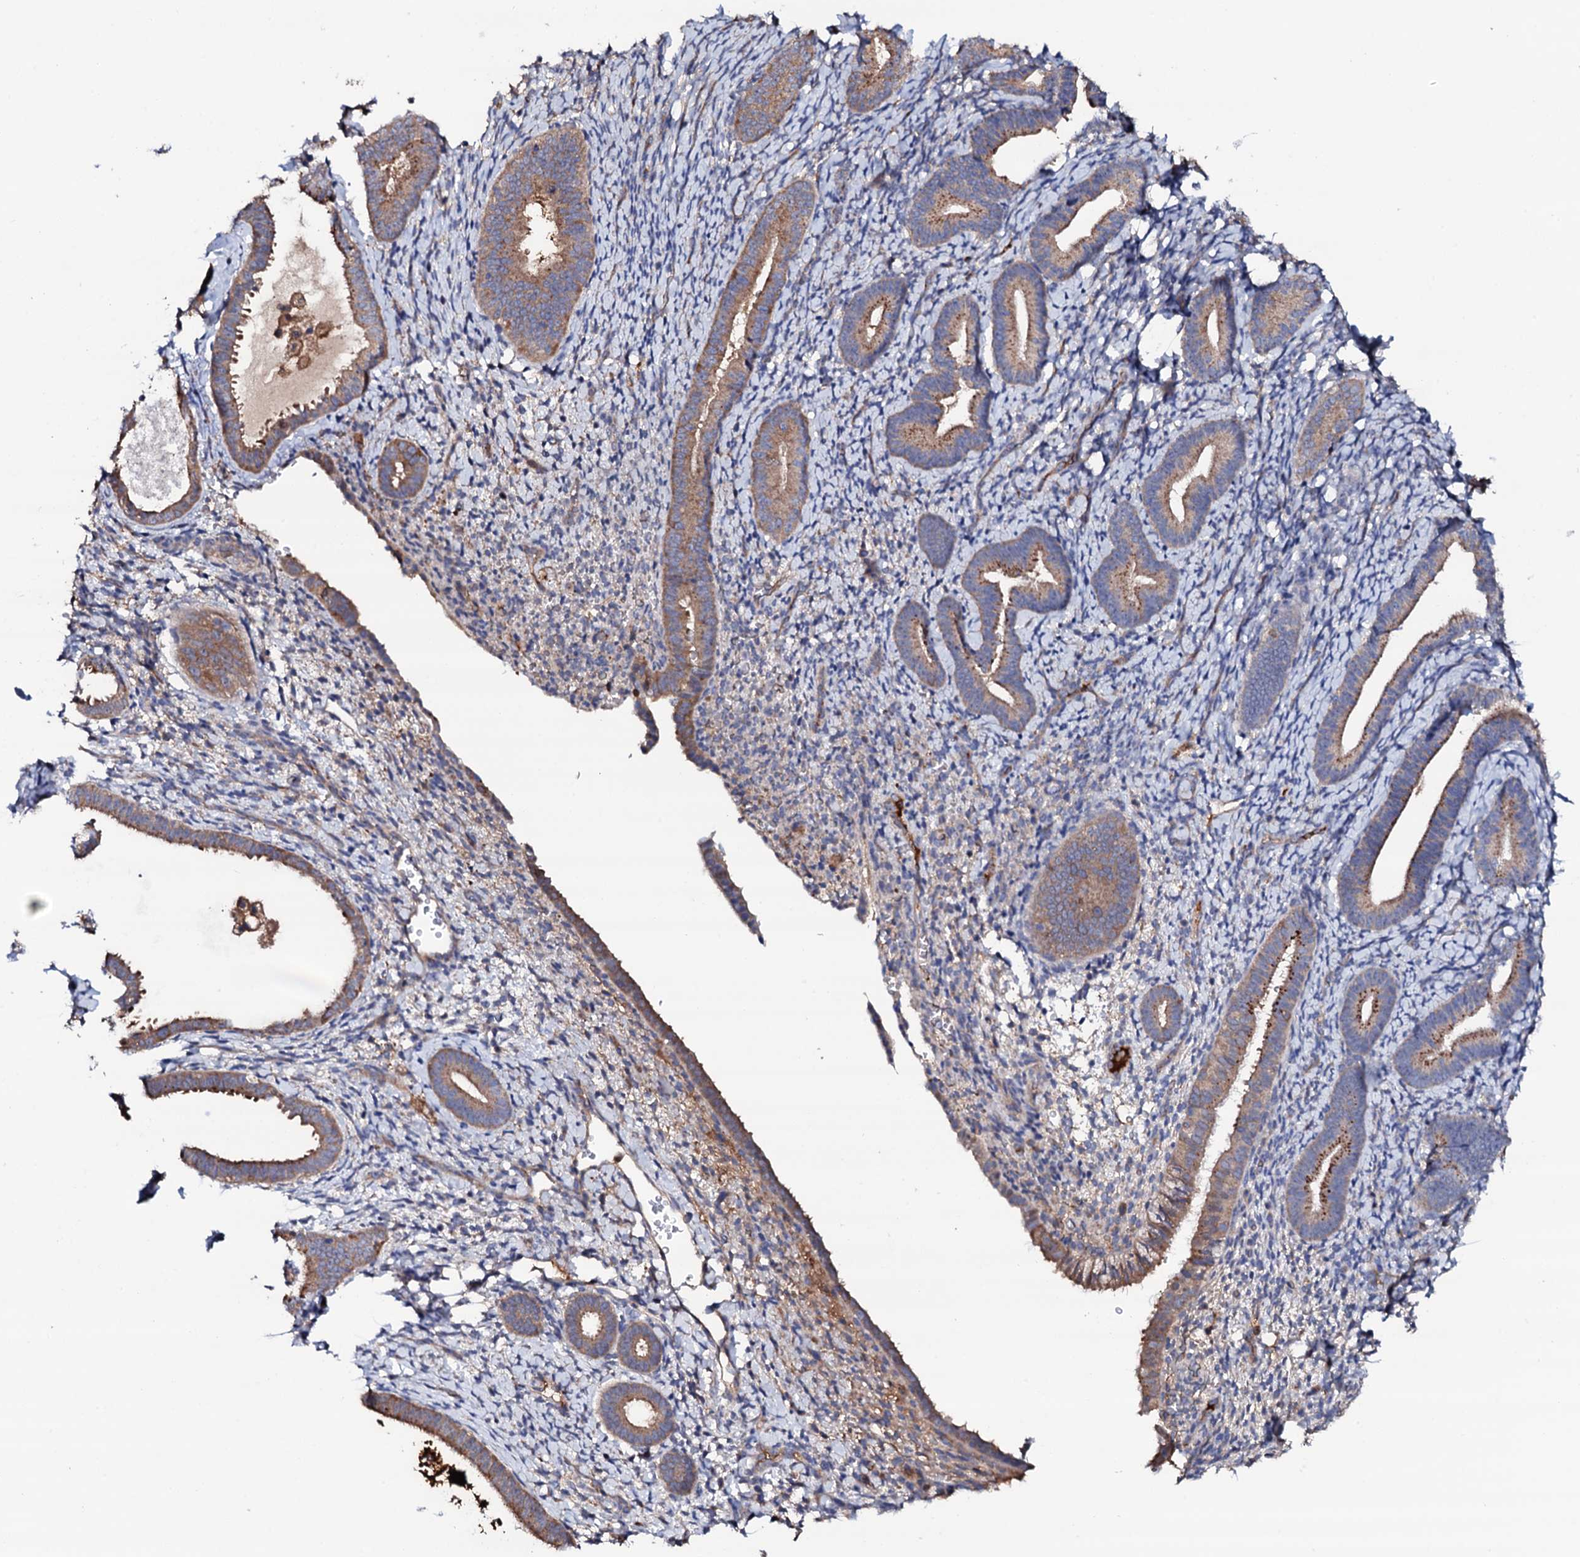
{"staining": {"intensity": "negative", "quantity": "none", "location": "none"}, "tissue": "endometrium", "cell_type": "Cells in endometrial stroma", "image_type": "normal", "snomed": [{"axis": "morphology", "description": "Normal tissue, NOS"}, {"axis": "topography", "description": "Endometrium"}], "caption": "Cells in endometrial stroma are negative for protein expression in benign human endometrium.", "gene": "TCAF2C", "patient": {"sex": "female", "age": 65}}